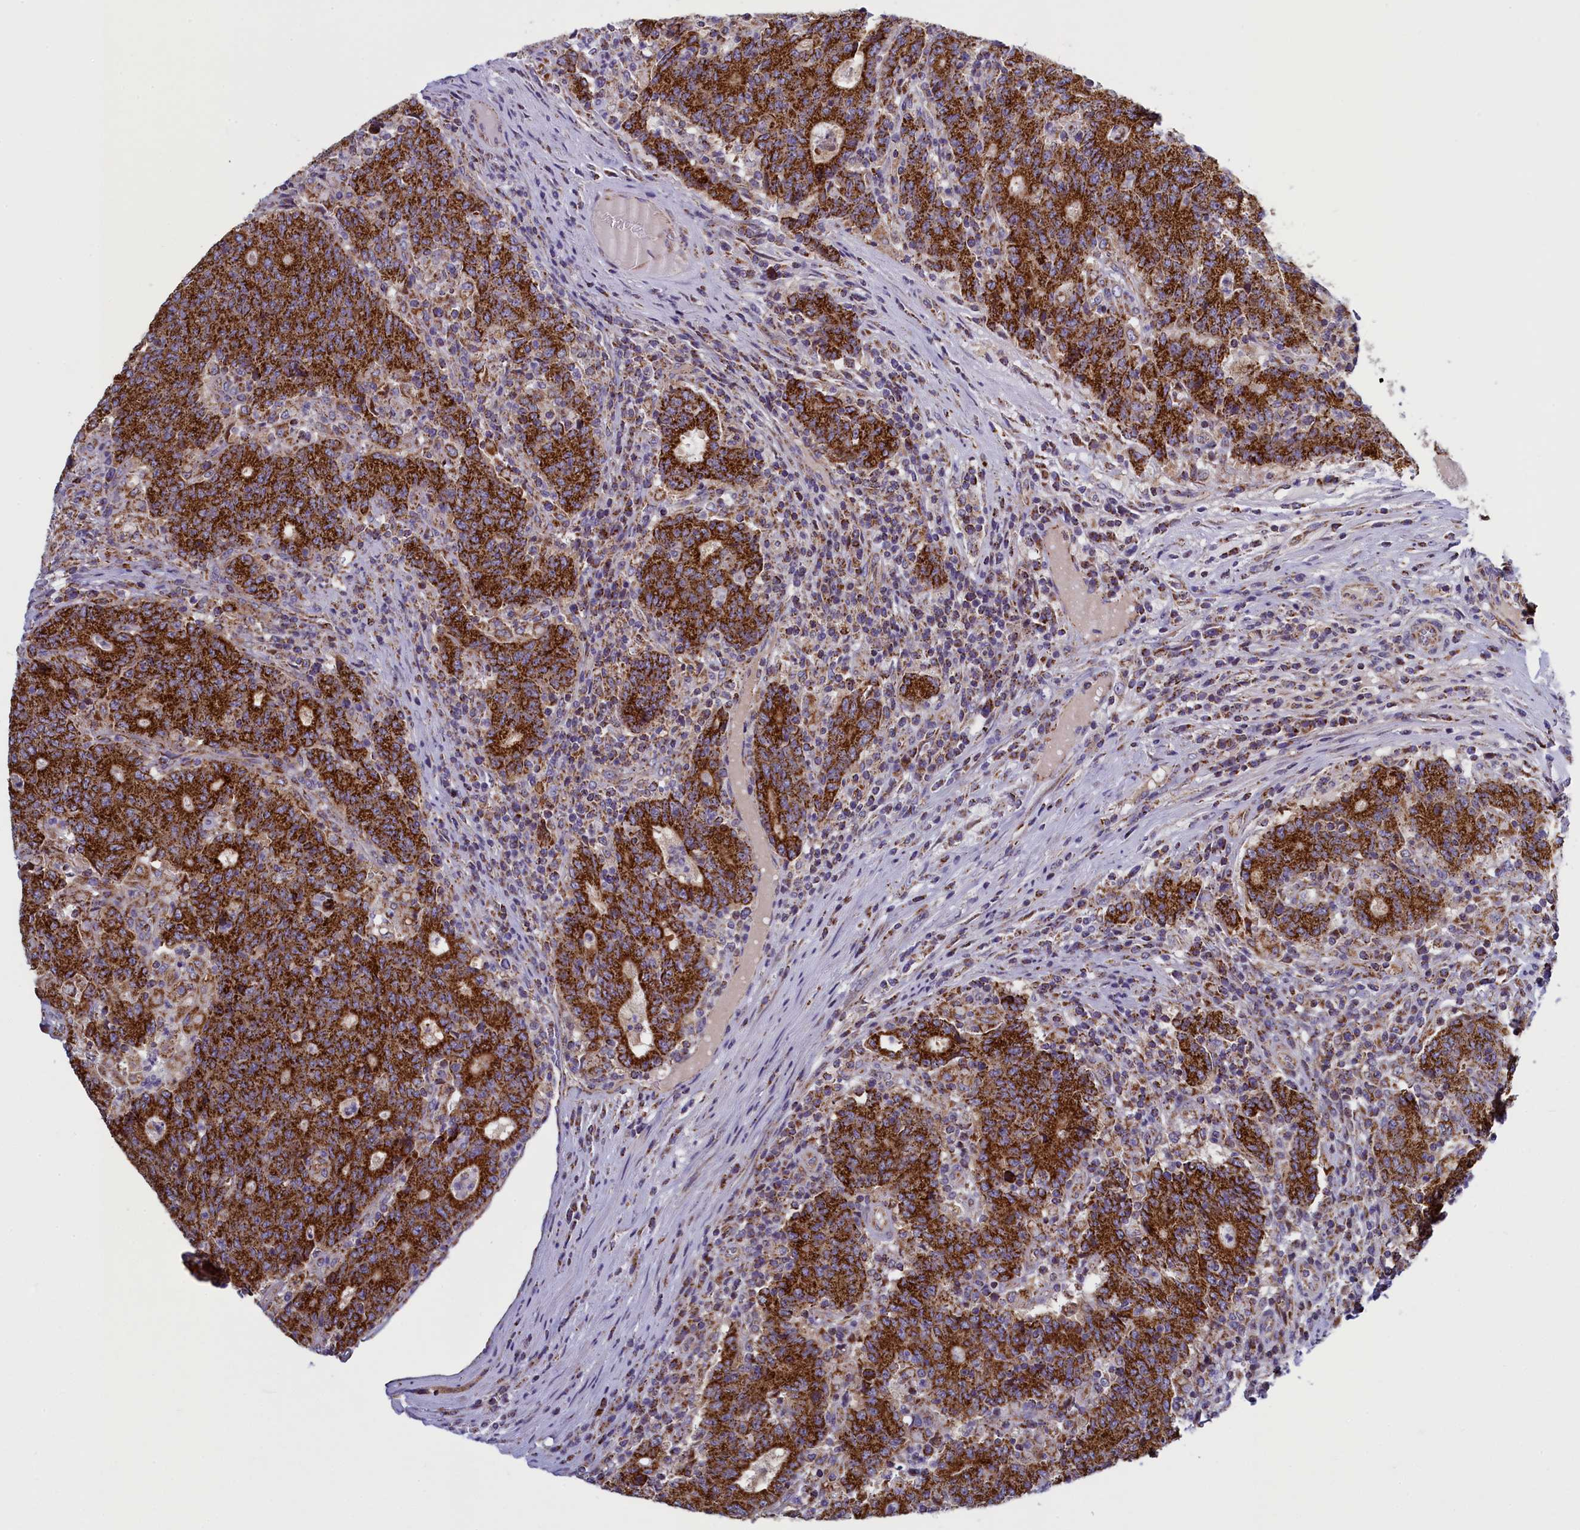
{"staining": {"intensity": "strong", "quantity": ">75%", "location": "cytoplasmic/membranous"}, "tissue": "colorectal cancer", "cell_type": "Tumor cells", "image_type": "cancer", "snomed": [{"axis": "morphology", "description": "Adenocarcinoma, NOS"}, {"axis": "topography", "description": "Colon"}], "caption": "Immunohistochemistry of colorectal cancer demonstrates high levels of strong cytoplasmic/membranous staining in approximately >75% of tumor cells.", "gene": "IFT122", "patient": {"sex": "female", "age": 75}}